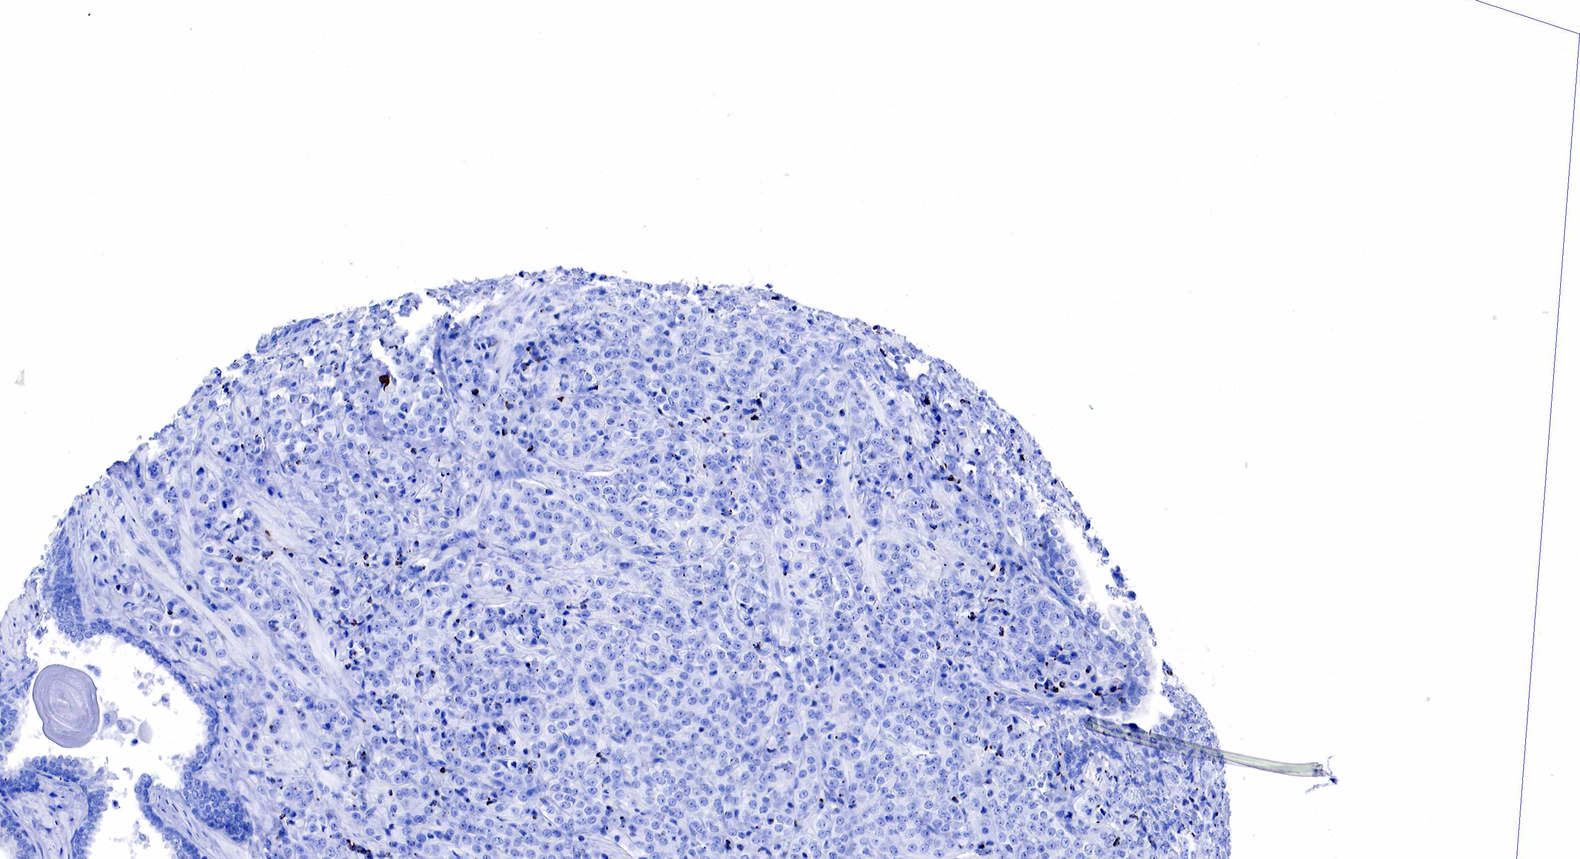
{"staining": {"intensity": "negative", "quantity": "none", "location": "none"}, "tissue": "prostate cancer", "cell_type": "Tumor cells", "image_type": "cancer", "snomed": [{"axis": "morphology", "description": "Adenocarcinoma, Medium grade"}, {"axis": "topography", "description": "Prostate"}], "caption": "IHC of prostate cancer (adenocarcinoma (medium-grade)) shows no positivity in tumor cells. Nuclei are stained in blue.", "gene": "CD79A", "patient": {"sex": "male", "age": 70}}